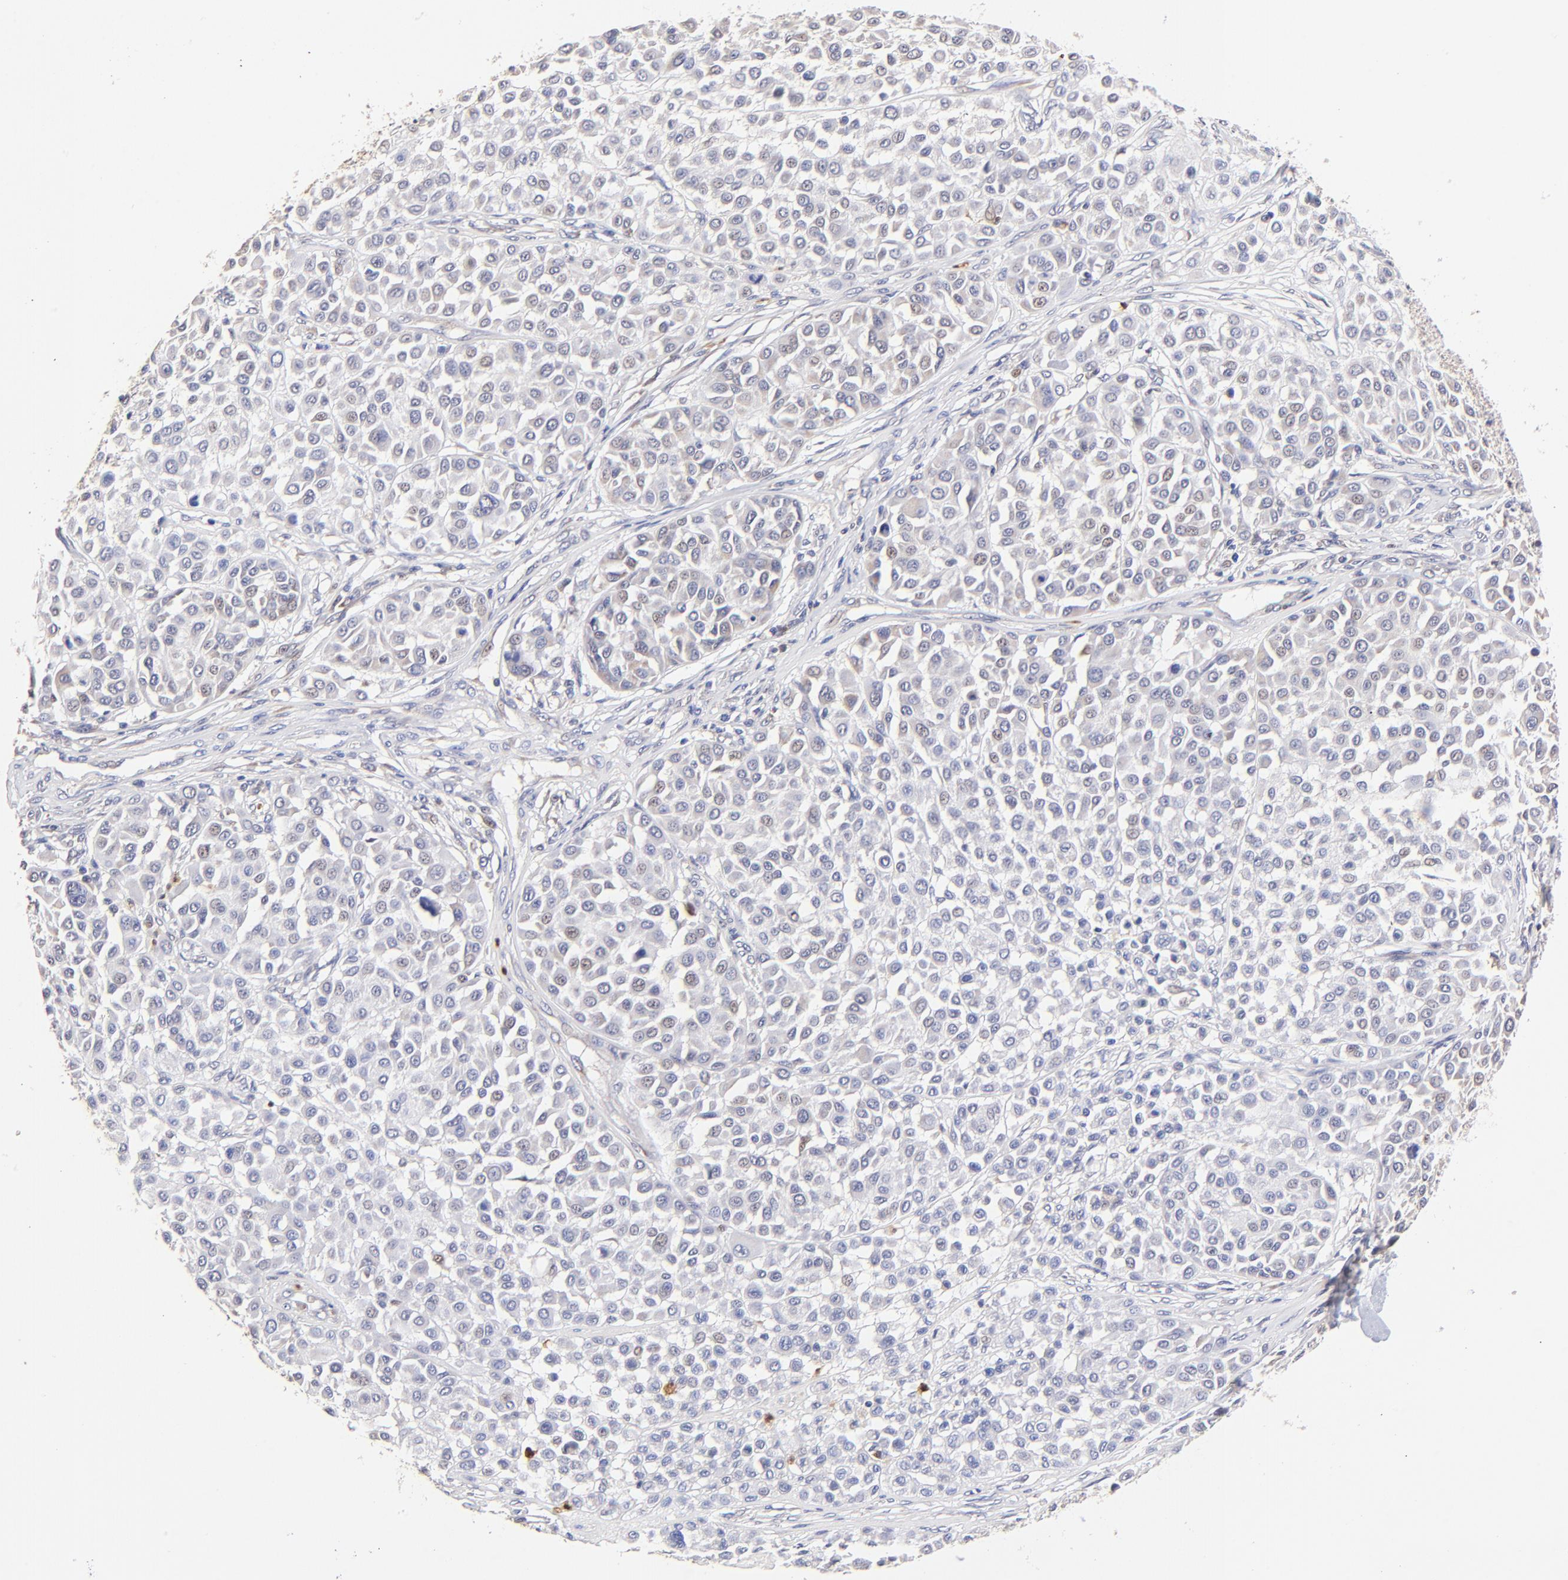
{"staining": {"intensity": "negative", "quantity": "none", "location": "none"}, "tissue": "melanoma", "cell_type": "Tumor cells", "image_type": "cancer", "snomed": [{"axis": "morphology", "description": "Malignant melanoma, Metastatic site"}, {"axis": "topography", "description": "Soft tissue"}], "caption": "Micrograph shows no protein positivity in tumor cells of melanoma tissue. (IHC, brightfield microscopy, high magnification).", "gene": "BBOF1", "patient": {"sex": "male", "age": 41}}